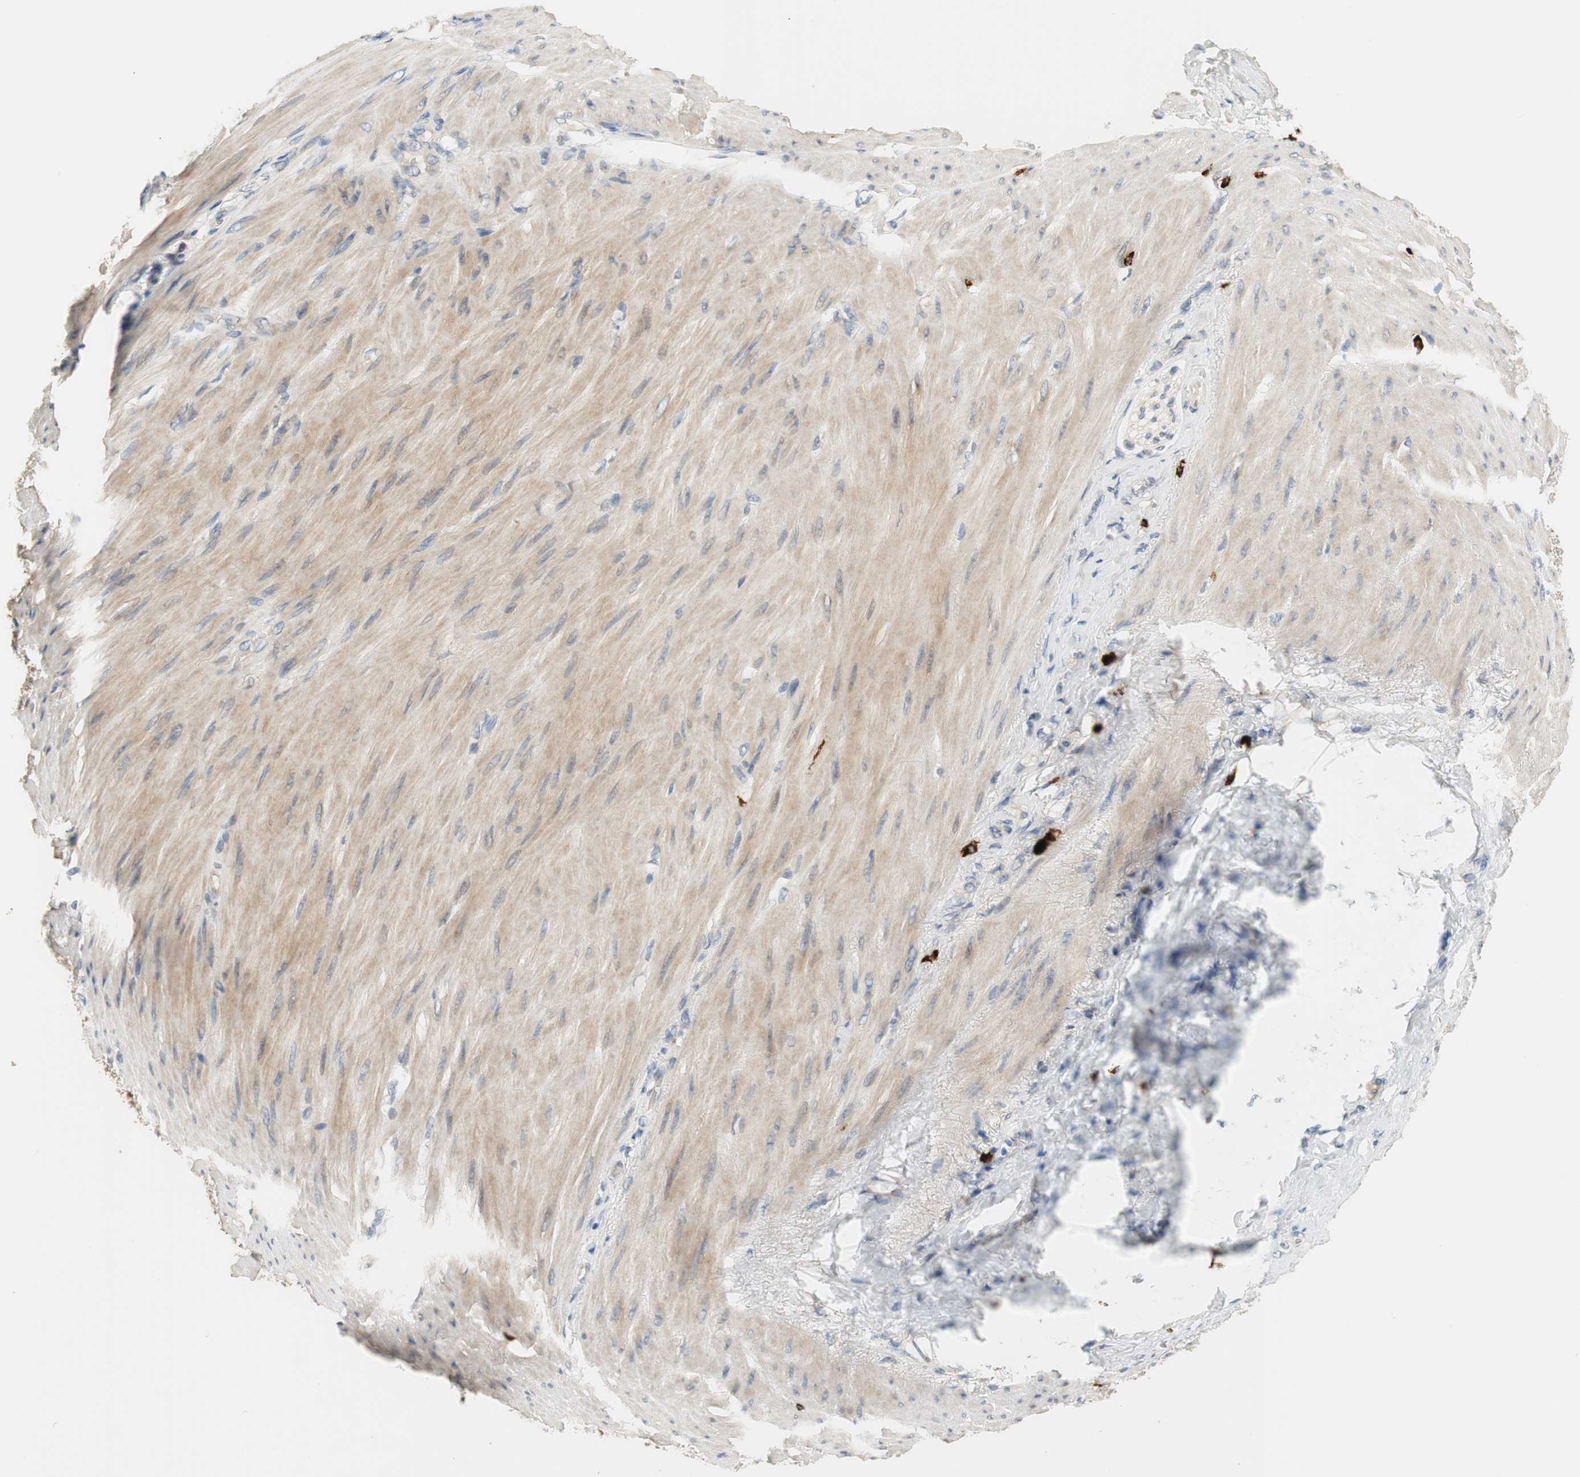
{"staining": {"intensity": "negative", "quantity": "none", "location": "none"}, "tissue": "stomach cancer", "cell_type": "Tumor cells", "image_type": "cancer", "snomed": [{"axis": "morphology", "description": "Adenocarcinoma, NOS"}, {"axis": "topography", "description": "Stomach"}], "caption": "Immunohistochemistry photomicrograph of human stomach cancer stained for a protein (brown), which demonstrates no staining in tumor cells.", "gene": "COL12A1", "patient": {"sex": "male", "age": 82}}